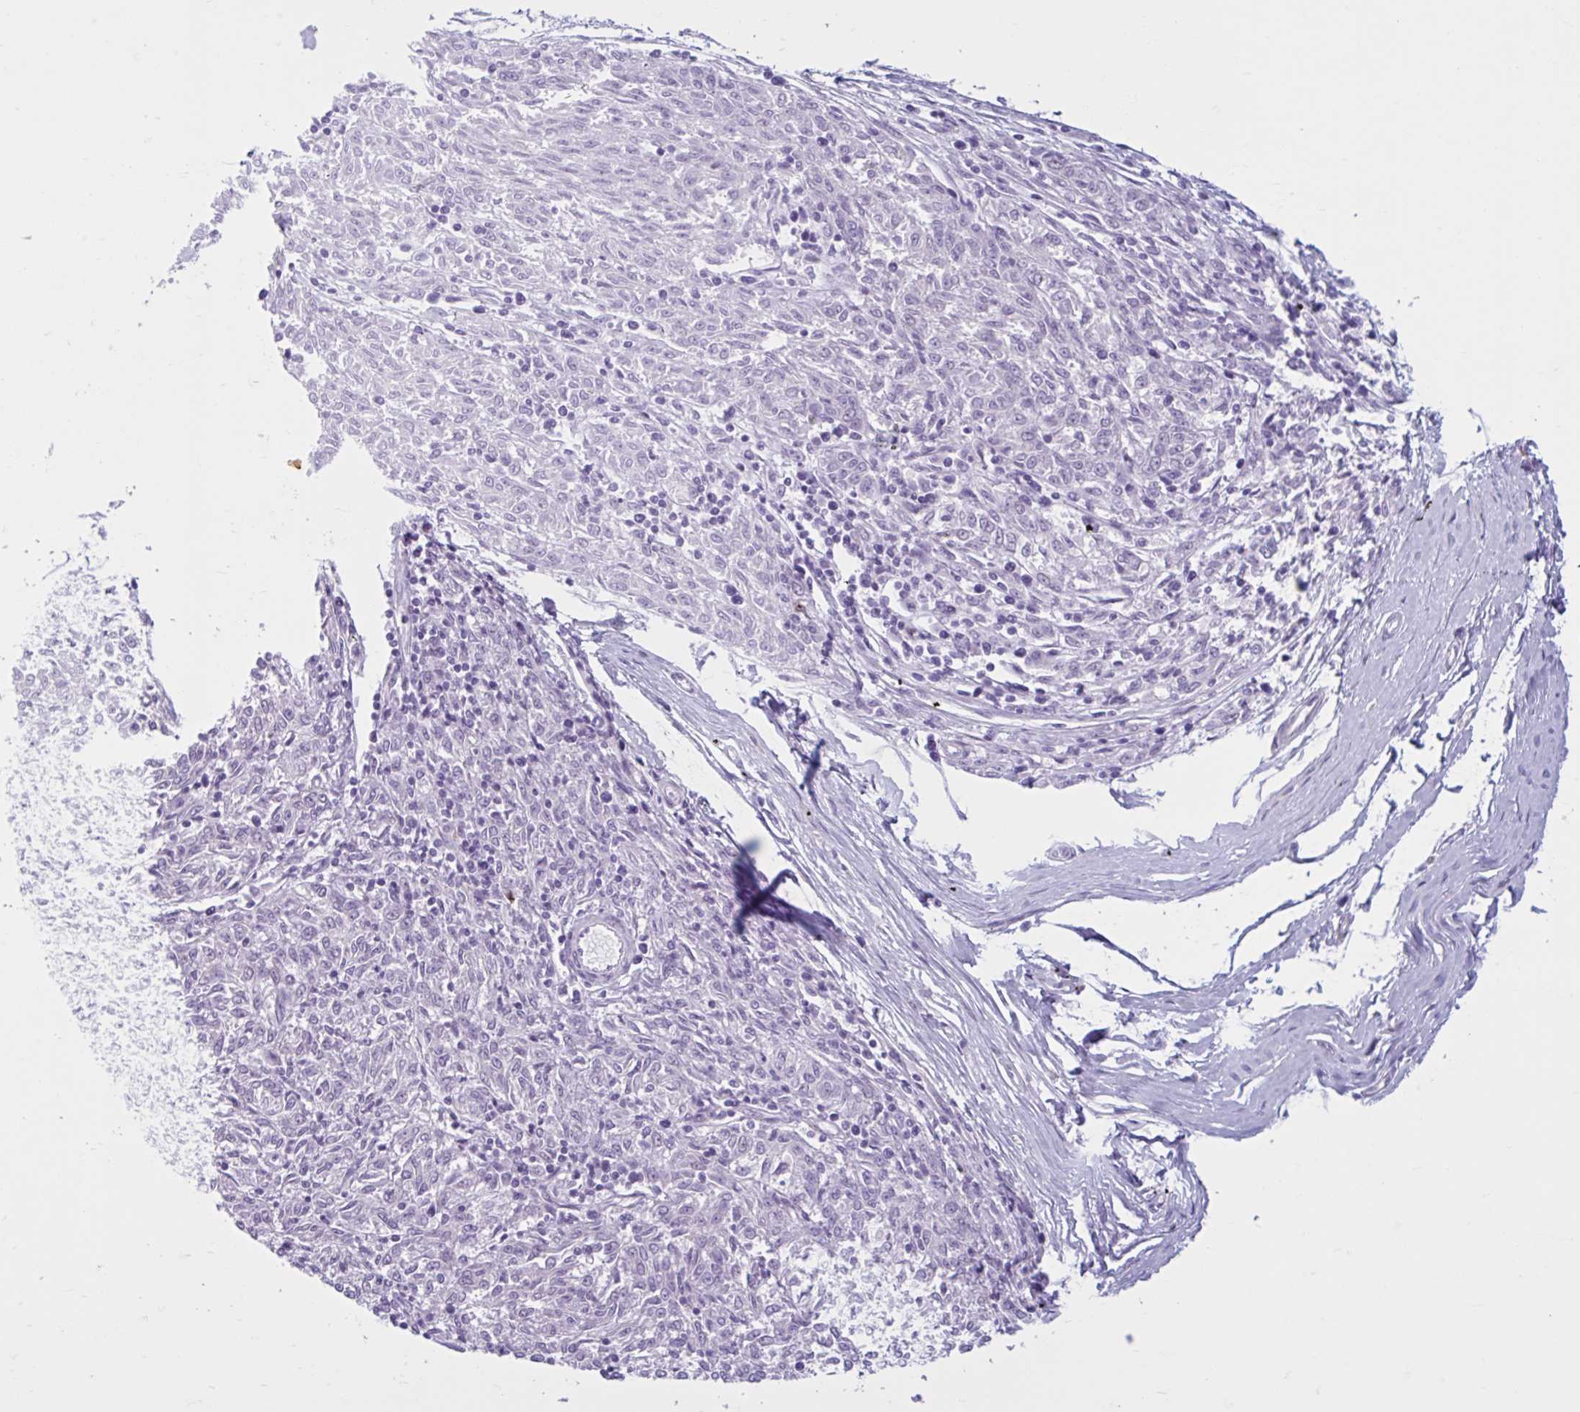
{"staining": {"intensity": "negative", "quantity": "none", "location": "none"}, "tissue": "melanoma", "cell_type": "Tumor cells", "image_type": "cancer", "snomed": [{"axis": "morphology", "description": "Malignant melanoma, NOS"}, {"axis": "topography", "description": "Skin"}], "caption": "The image reveals no staining of tumor cells in melanoma.", "gene": "CEP120", "patient": {"sex": "female", "age": 72}}